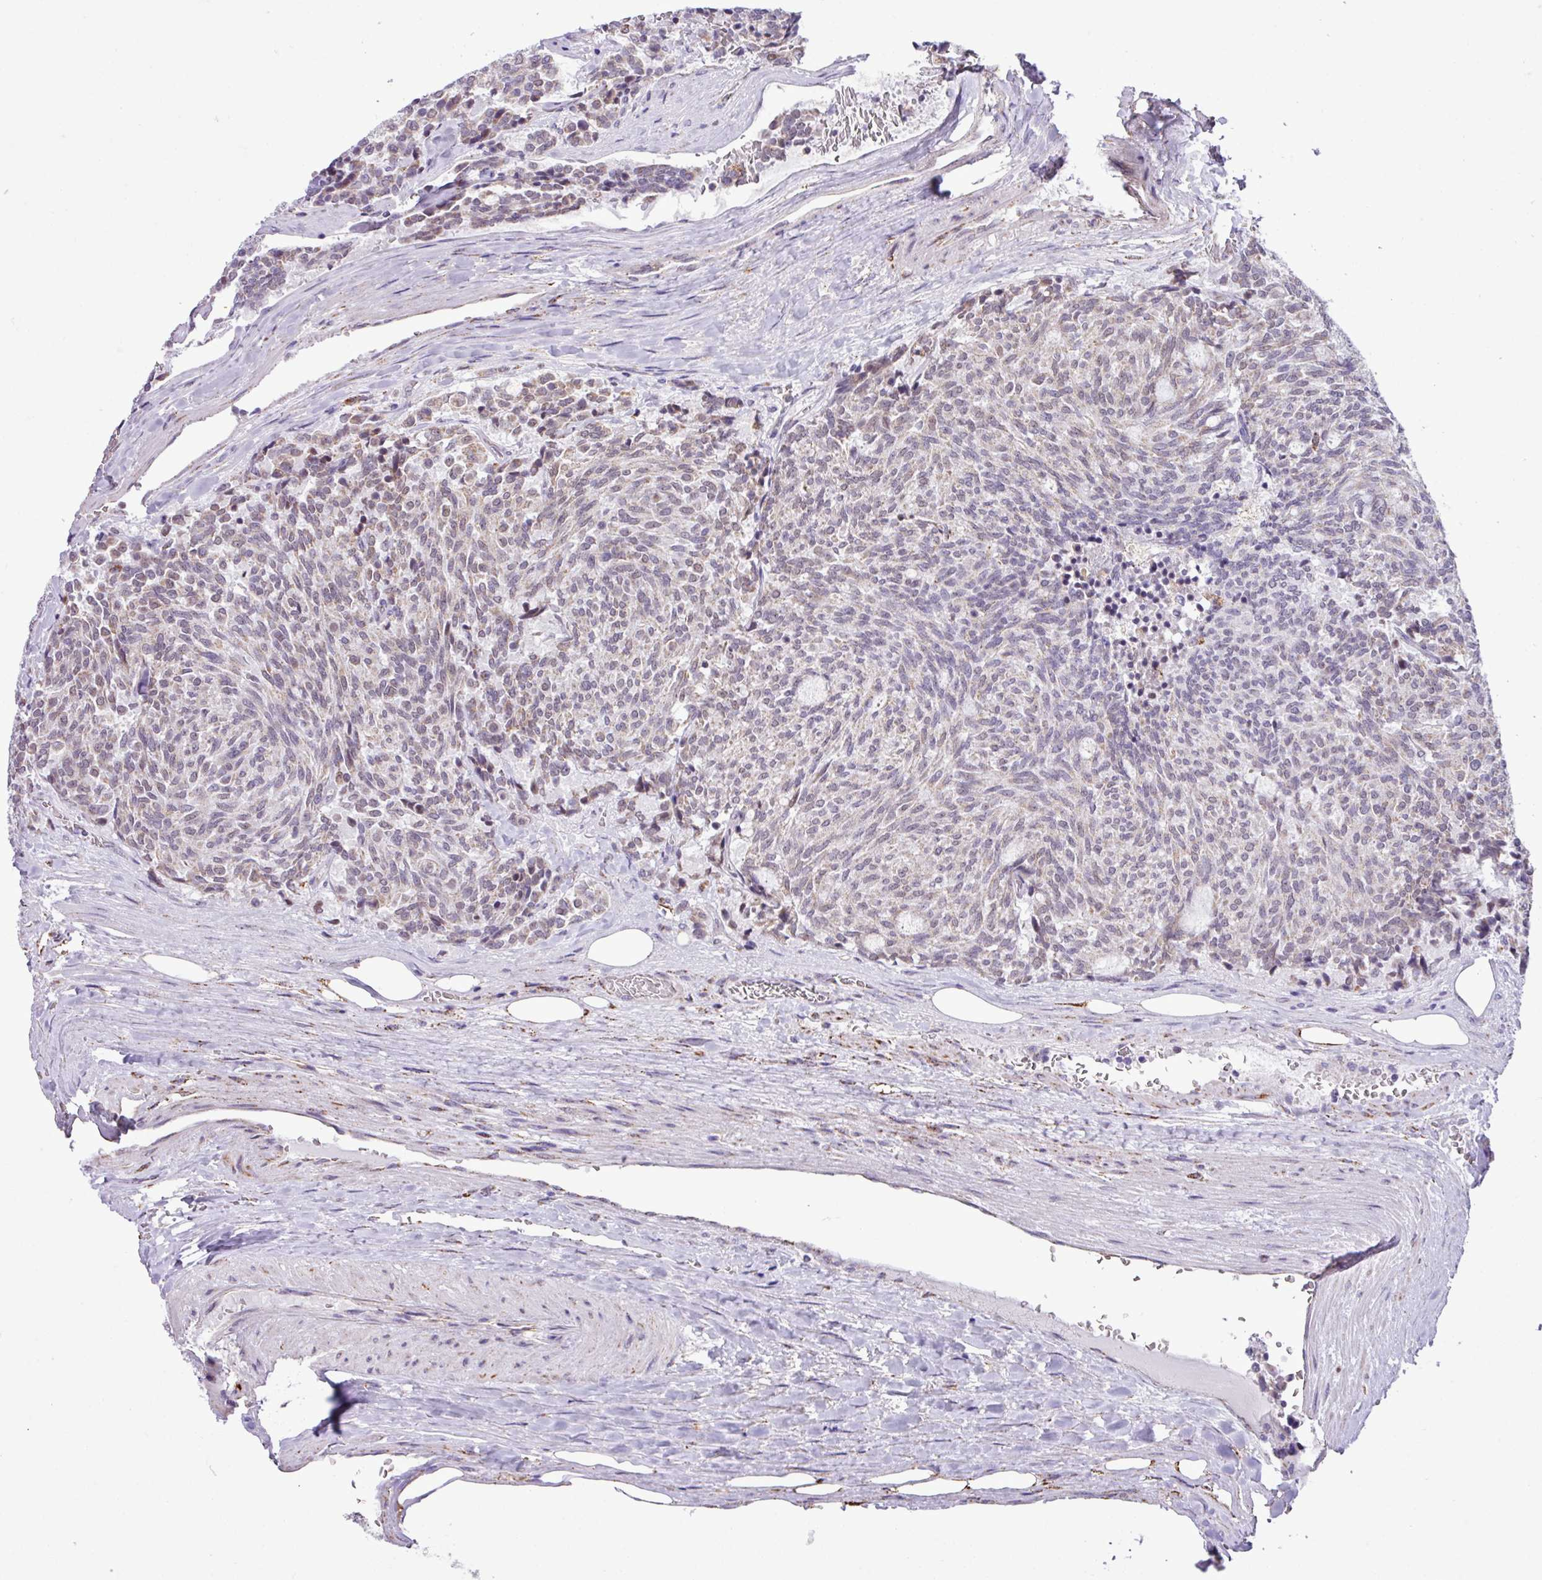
{"staining": {"intensity": "weak", "quantity": "<25%", "location": "cytoplasmic/membranous"}, "tissue": "carcinoid", "cell_type": "Tumor cells", "image_type": "cancer", "snomed": [{"axis": "morphology", "description": "Carcinoid, malignant, NOS"}, {"axis": "topography", "description": "Pancreas"}], "caption": "Immunohistochemistry histopathology image of neoplastic tissue: carcinoid (malignant) stained with DAB (3,3'-diaminobenzidine) exhibits no significant protein staining in tumor cells.", "gene": "SGPP1", "patient": {"sex": "female", "age": 54}}